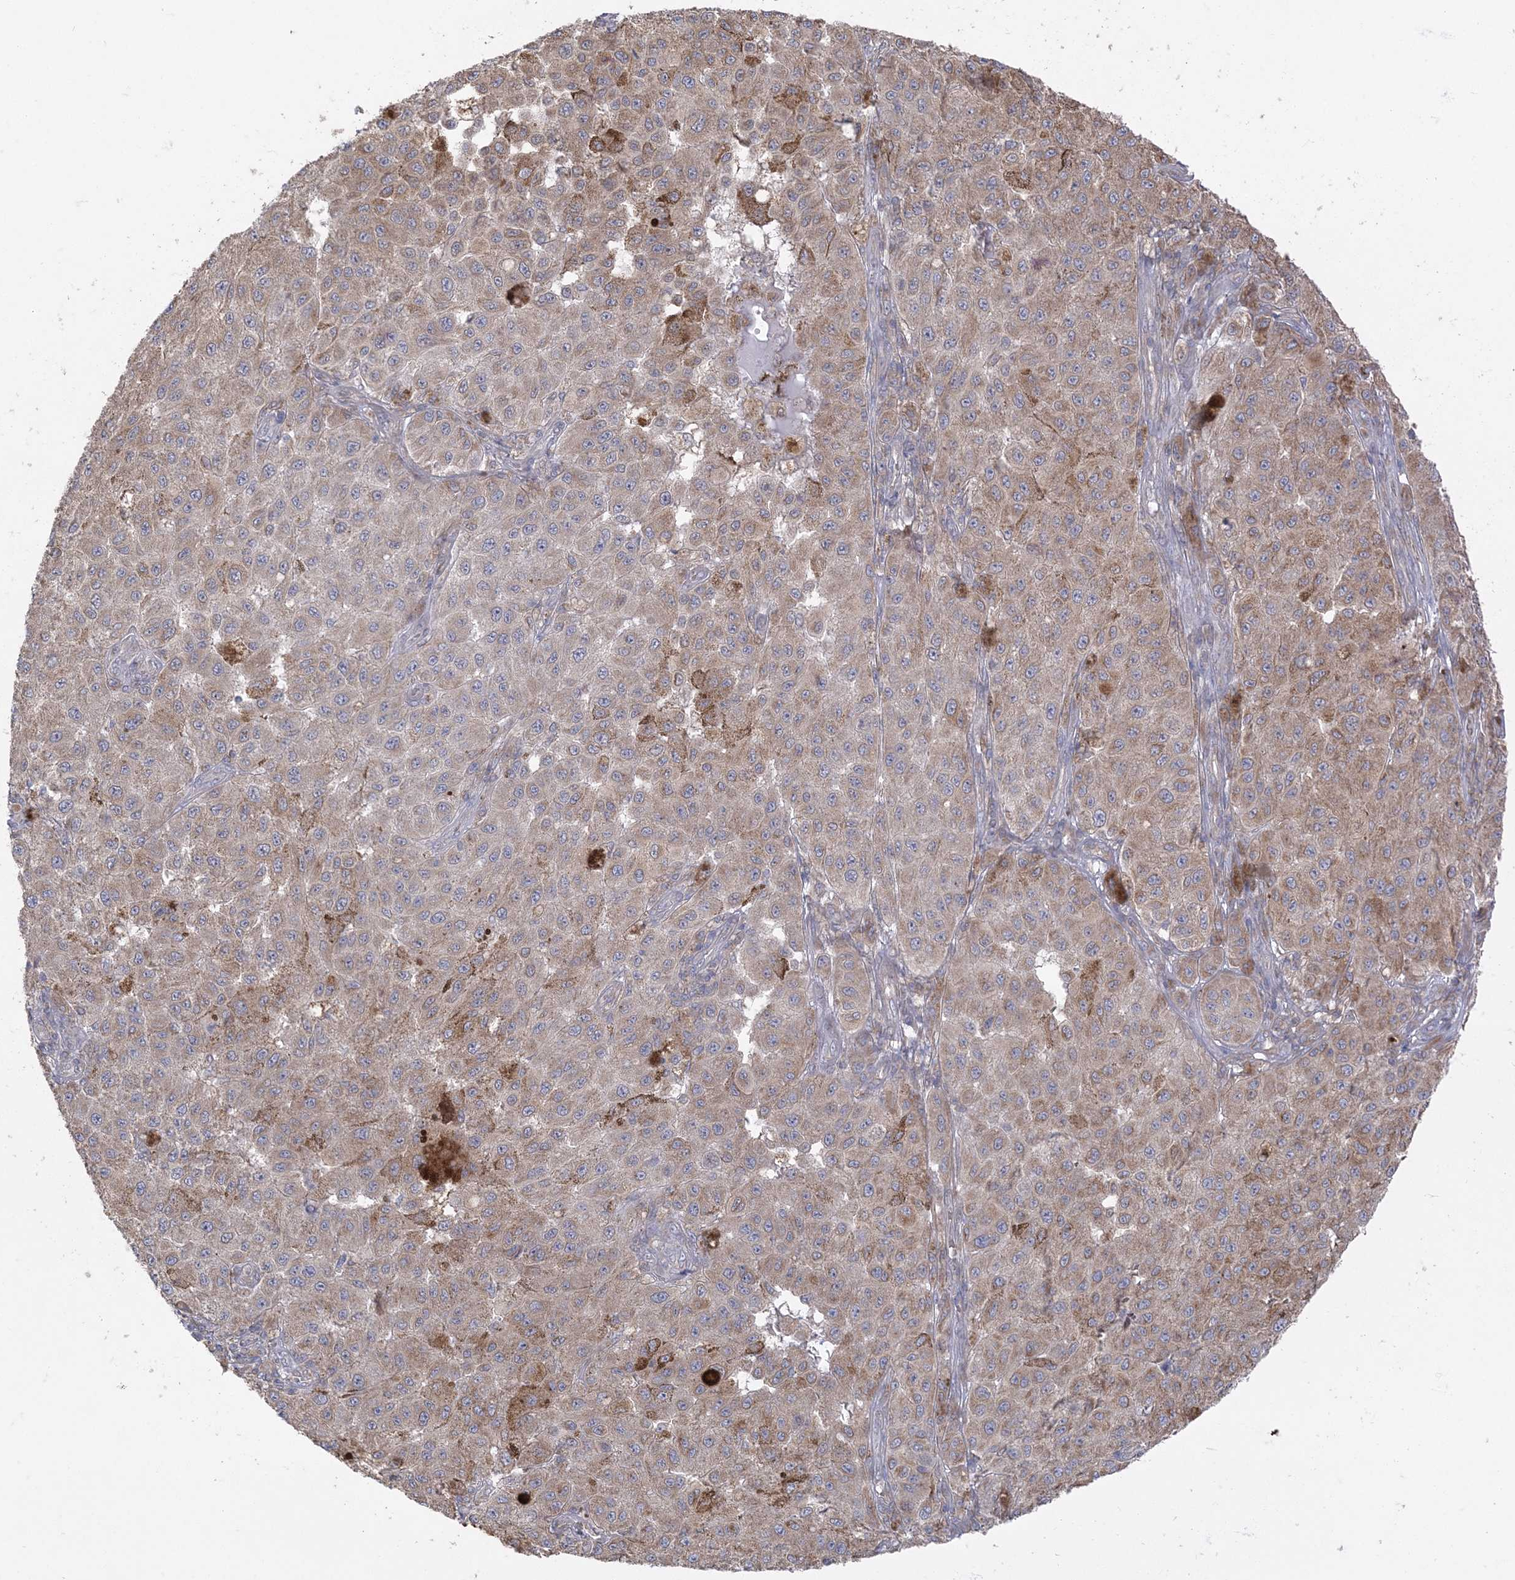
{"staining": {"intensity": "moderate", "quantity": ">75%", "location": "cytoplasmic/membranous"}, "tissue": "melanoma", "cell_type": "Tumor cells", "image_type": "cancer", "snomed": [{"axis": "morphology", "description": "Malignant melanoma, NOS"}, {"axis": "topography", "description": "Skin"}], "caption": "Melanoma stained with DAB immunohistochemistry displays medium levels of moderate cytoplasmic/membranous expression in approximately >75% of tumor cells.", "gene": "ZC3H6", "patient": {"sex": "female", "age": 64}}